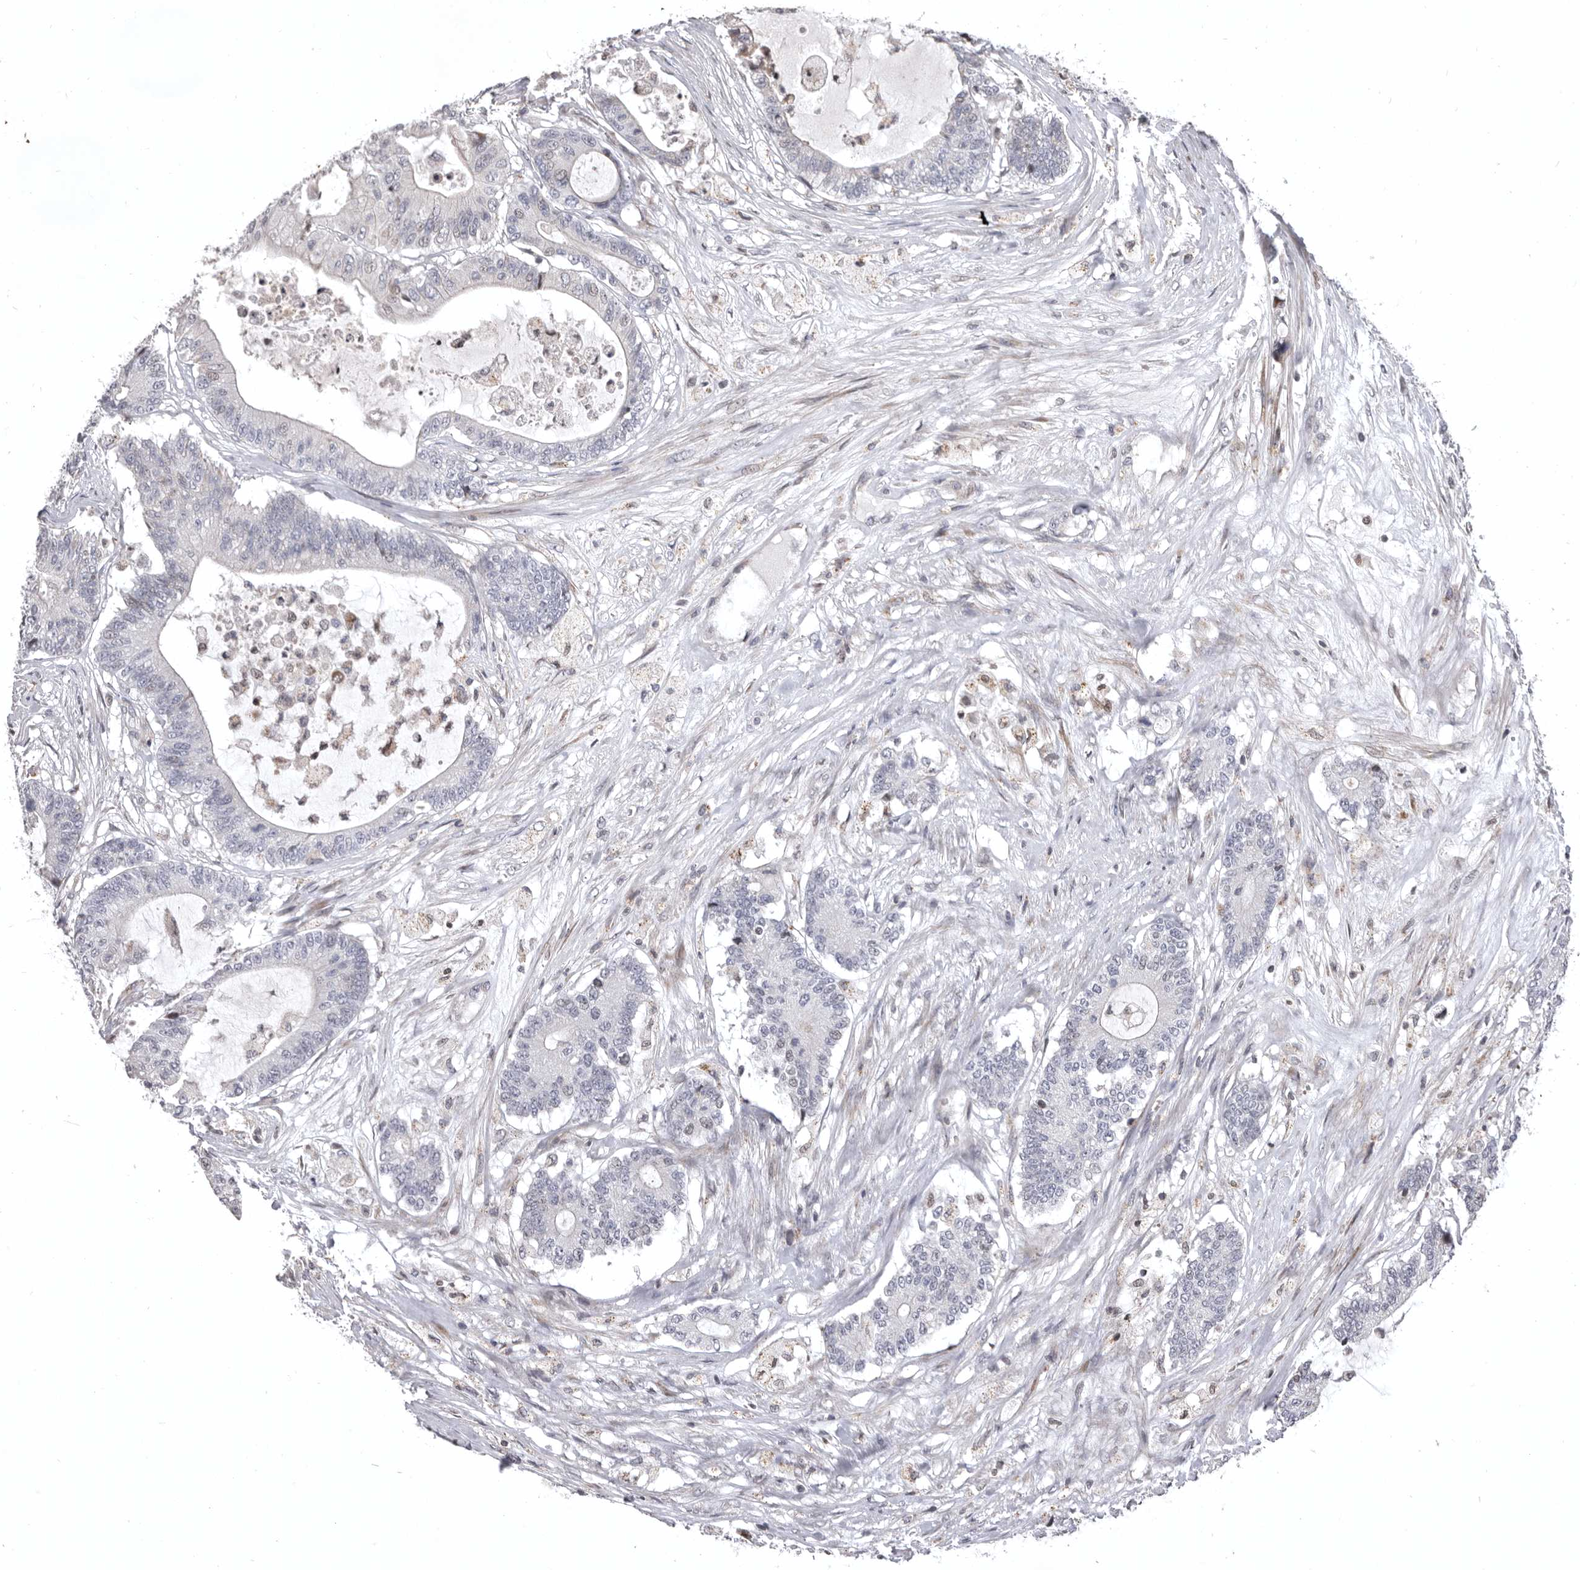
{"staining": {"intensity": "moderate", "quantity": "<25%", "location": "nuclear"}, "tissue": "colorectal cancer", "cell_type": "Tumor cells", "image_type": "cancer", "snomed": [{"axis": "morphology", "description": "Adenocarcinoma, NOS"}, {"axis": "topography", "description": "Colon"}], "caption": "High-power microscopy captured an immunohistochemistry (IHC) image of adenocarcinoma (colorectal), revealing moderate nuclear positivity in about <25% of tumor cells.", "gene": "AZIN1", "patient": {"sex": "female", "age": 84}}